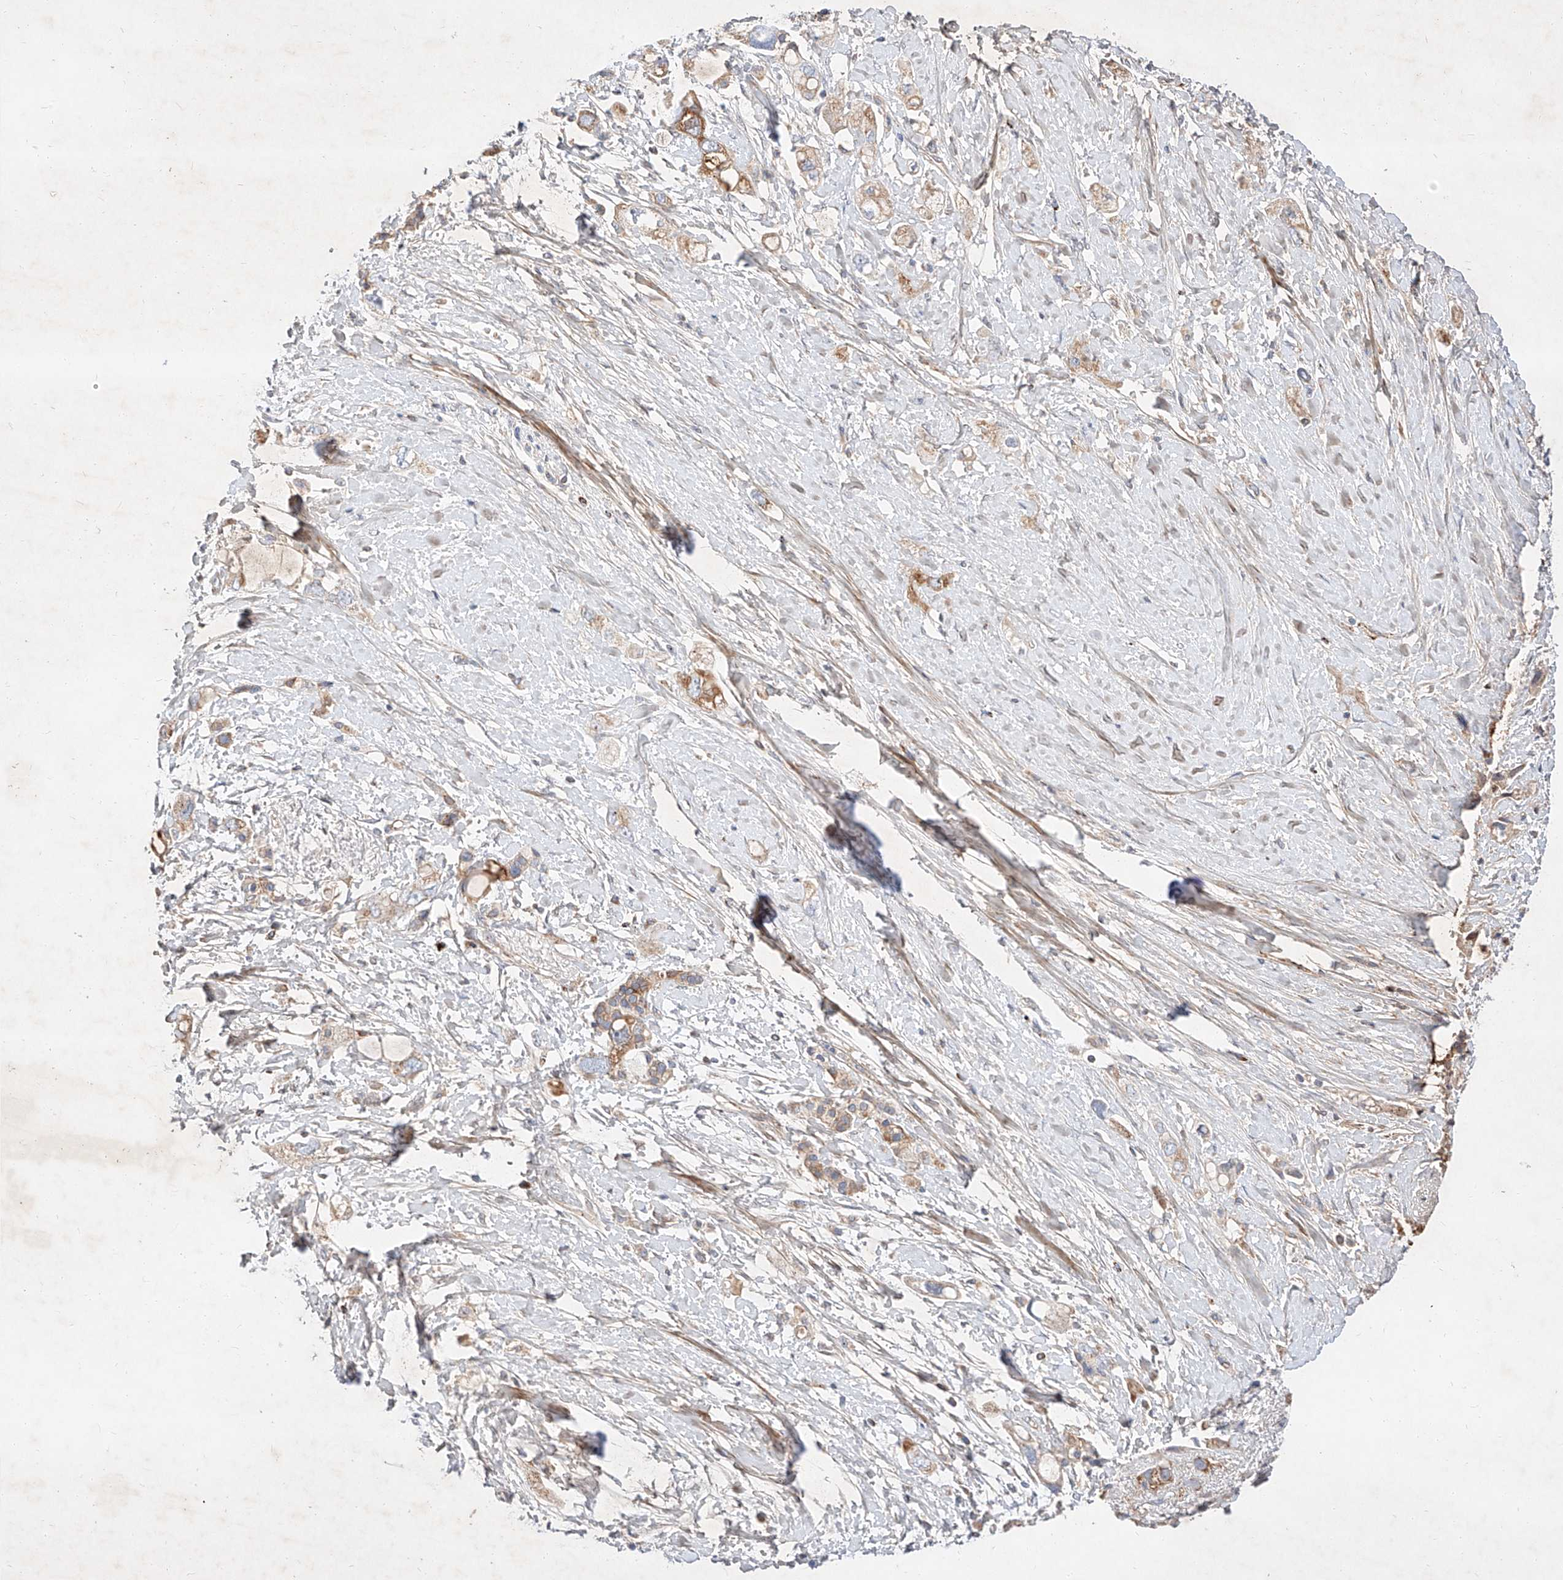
{"staining": {"intensity": "moderate", "quantity": "<25%", "location": "cytoplasmic/membranous"}, "tissue": "pancreatic cancer", "cell_type": "Tumor cells", "image_type": "cancer", "snomed": [{"axis": "morphology", "description": "Adenocarcinoma, NOS"}, {"axis": "topography", "description": "Pancreas"}], "caption": "Pancreatic adenocarcinoma stained for a protein (brown) exhibits moderate cytoplasmic/membranous positive expression in about <25% of tumor cells.", "gene": "OSGEPL1", "patient": {"sex": "female", "age": 56}}